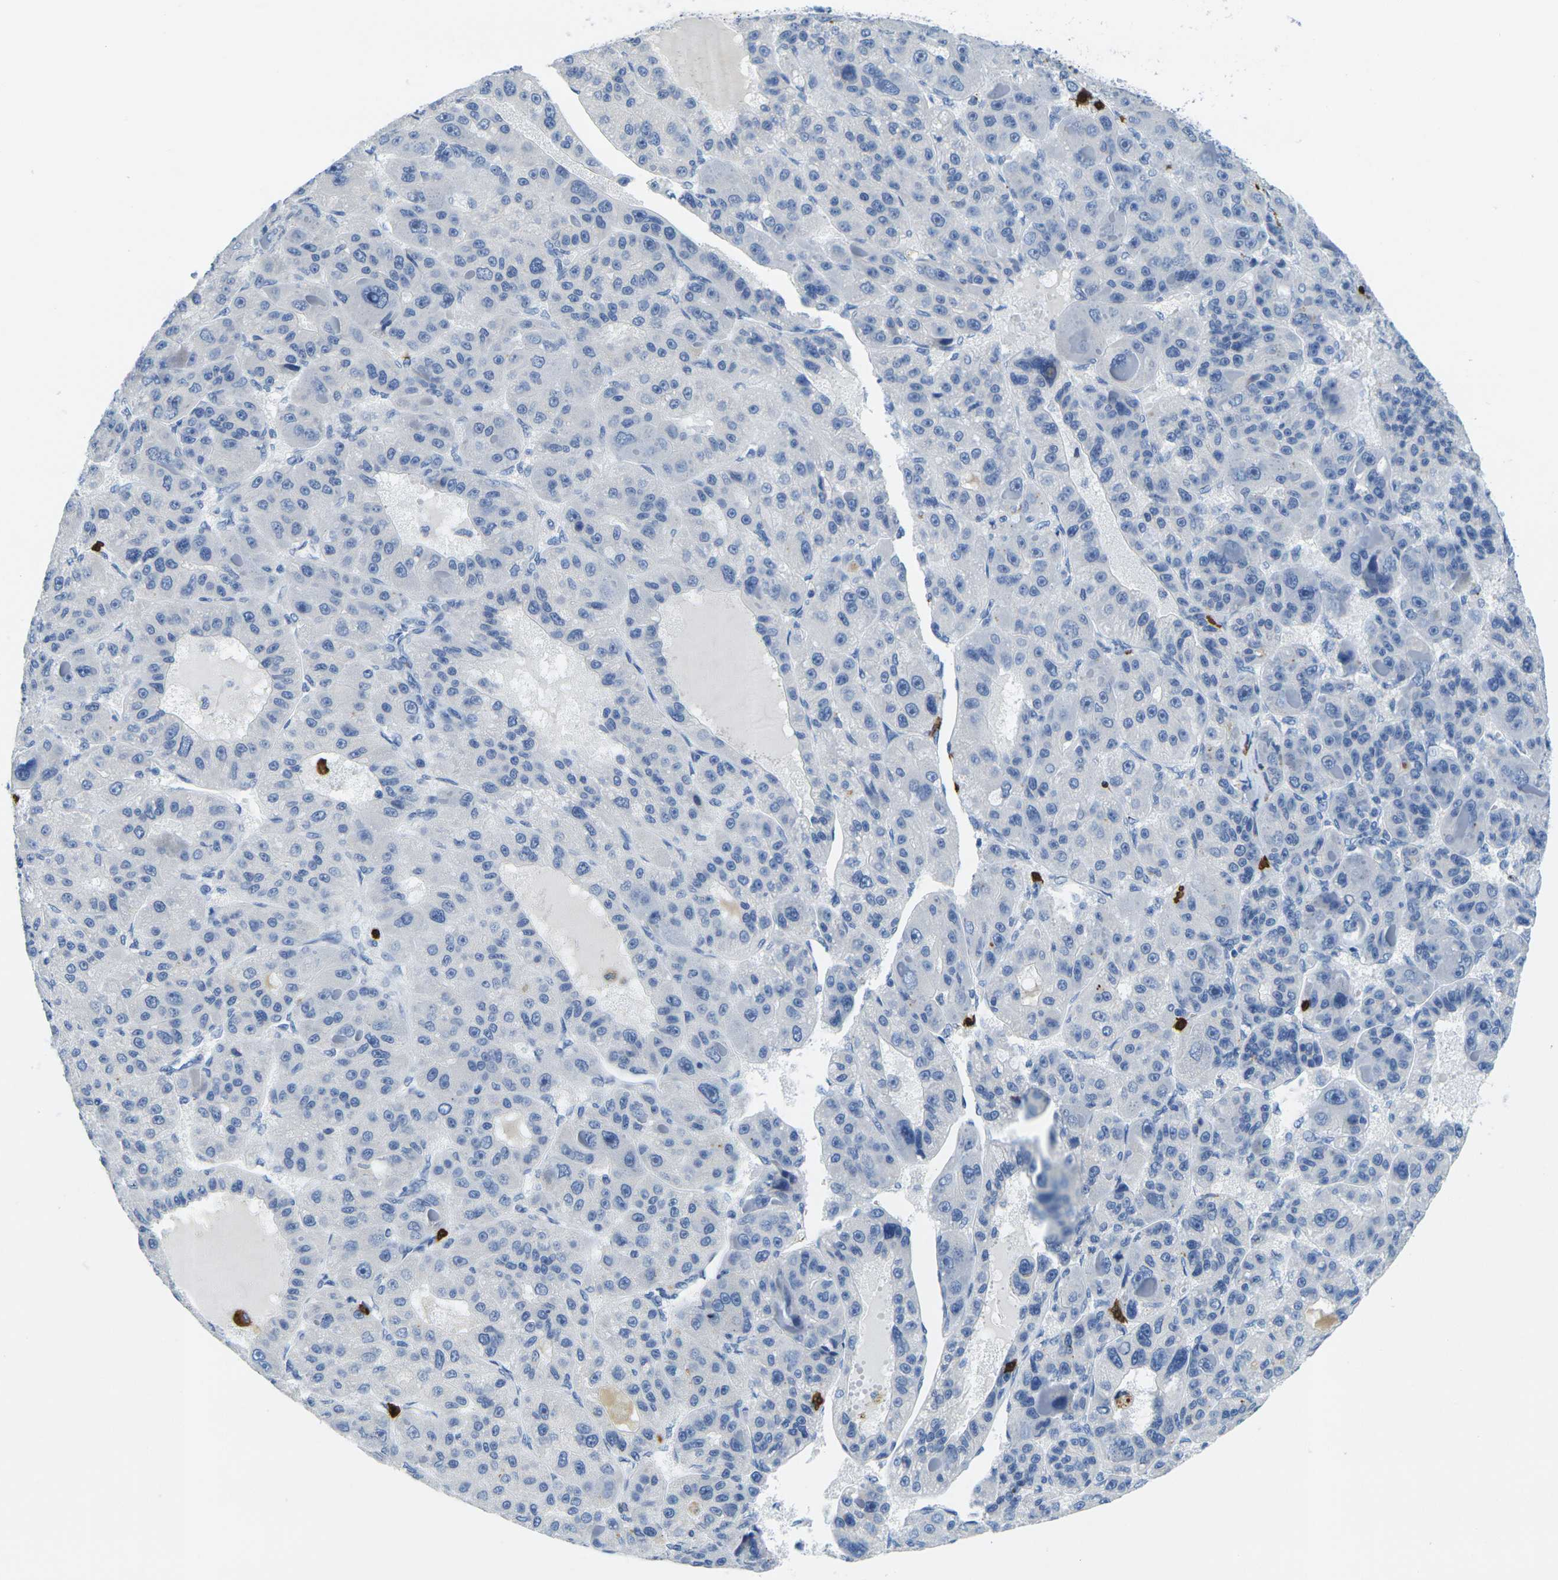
{"staining": {"intensity": "negative", "quantity": "none", "location": "none"}, "tissue": "liver cancer", "cell_type": "Tumor cells", "image_type": "cancer", "snomed": [{"axis": "morphology", "description": "Carcinoma, Hepatocellular, NOS"}, {"axis": "topography", "description": "Liver"}], "caption": "This is an immunohistochemistry photomicrograph of human liver cancer (hepatocellular carcinoma). There is no positivity in tumor cells.", "gene": "GPR15", "patient": {"sex": "male", "age": 76}}